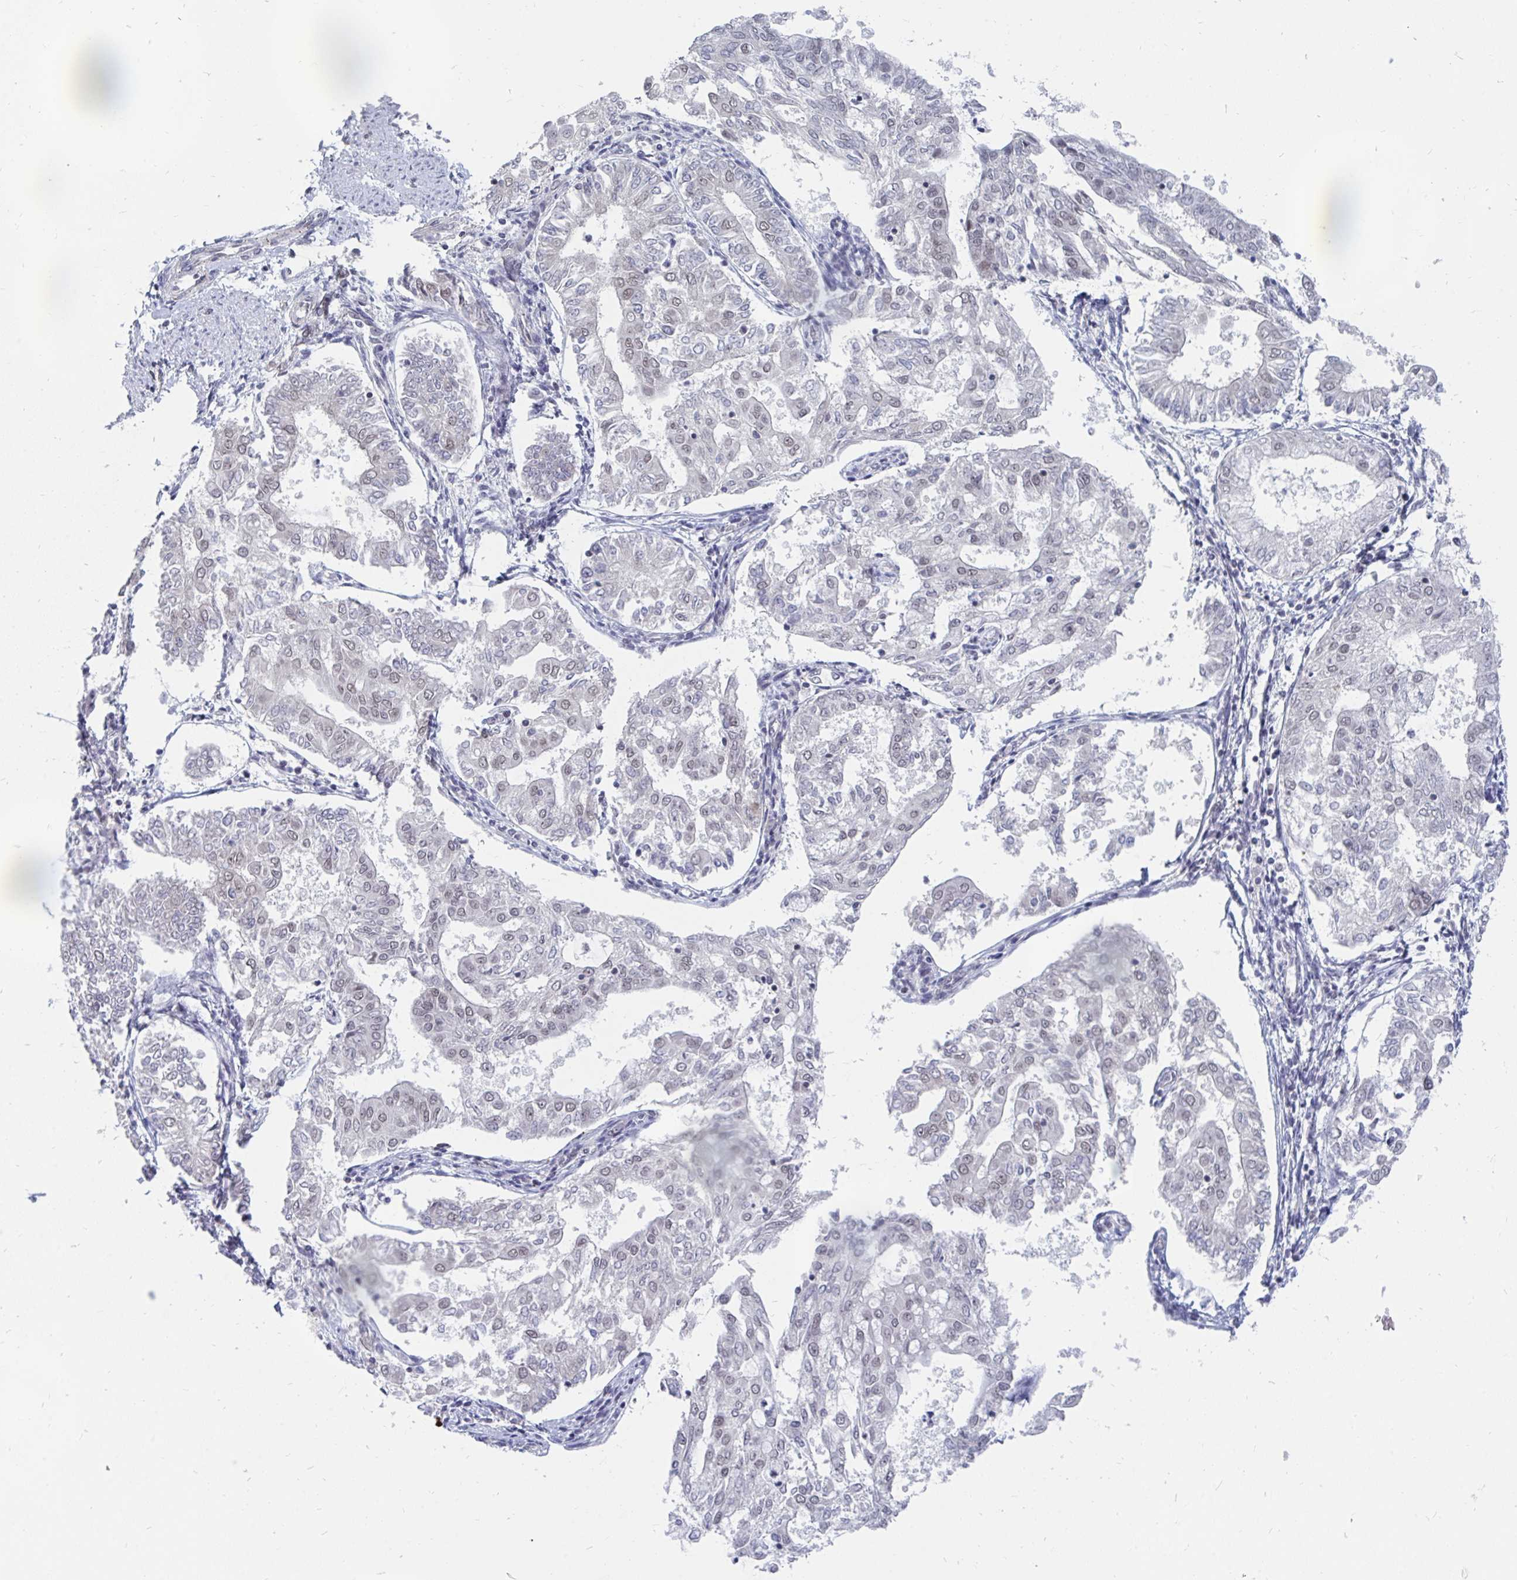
{"staining": {"intensity": "negative", "quantity": "none", "location": "none"}, "tissue": "endometrial cancer", "cell_type": "Tumor cells", "image_type": "cancer", "snomed": [{"axis": "morphology", "description": "Adenocarcinoma, NOS"}, {"axis": "topography", "description": "Endometrium"}], "caption": "Tumor cells are negative for brown protein staining in endometrial cancer.", "gene": "TRIP12", "patient": {"sex": "female", "age": 68}}